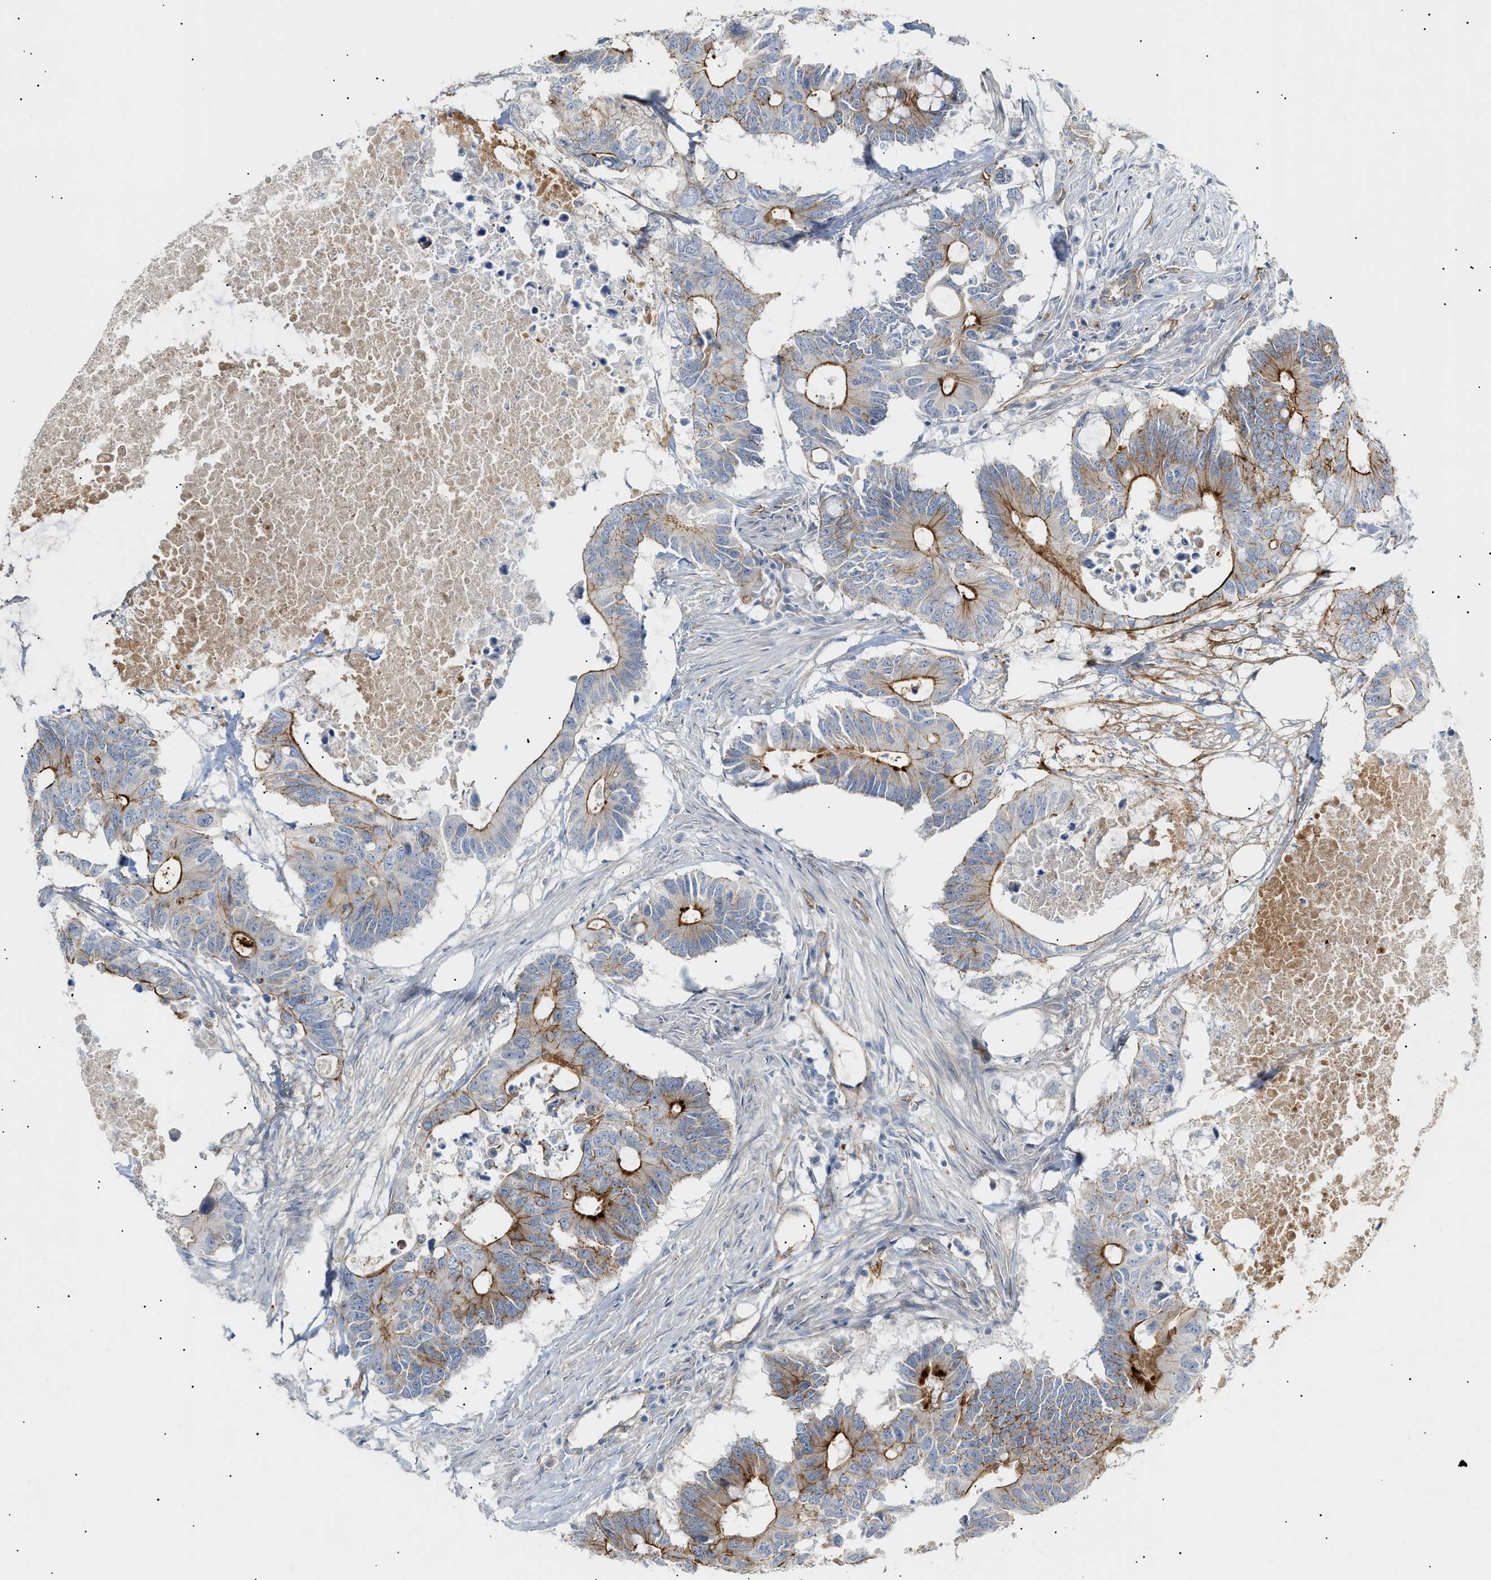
{"staining": {"intensity": "strong", "quantity": "25%-75%", "location": "cytoplasmic/membranous"}, "tissue": "colorectal cancer", "cell_type": "Tumor cells", "image_type": "cancer", "snomed": [{"axis": "morphology", "description": "Adenocarcinoma, NOS"}, {"axis": "topography", "description": "Colon"}], "caption": "The immunohistochemical stain highlights strong cytoplasmic/membranous positivity in tumor cells of adenocarcinoma (colorectal) tissue.", "gene": "ZFHX2", "patient": {"sex": "male", "age": 71}}